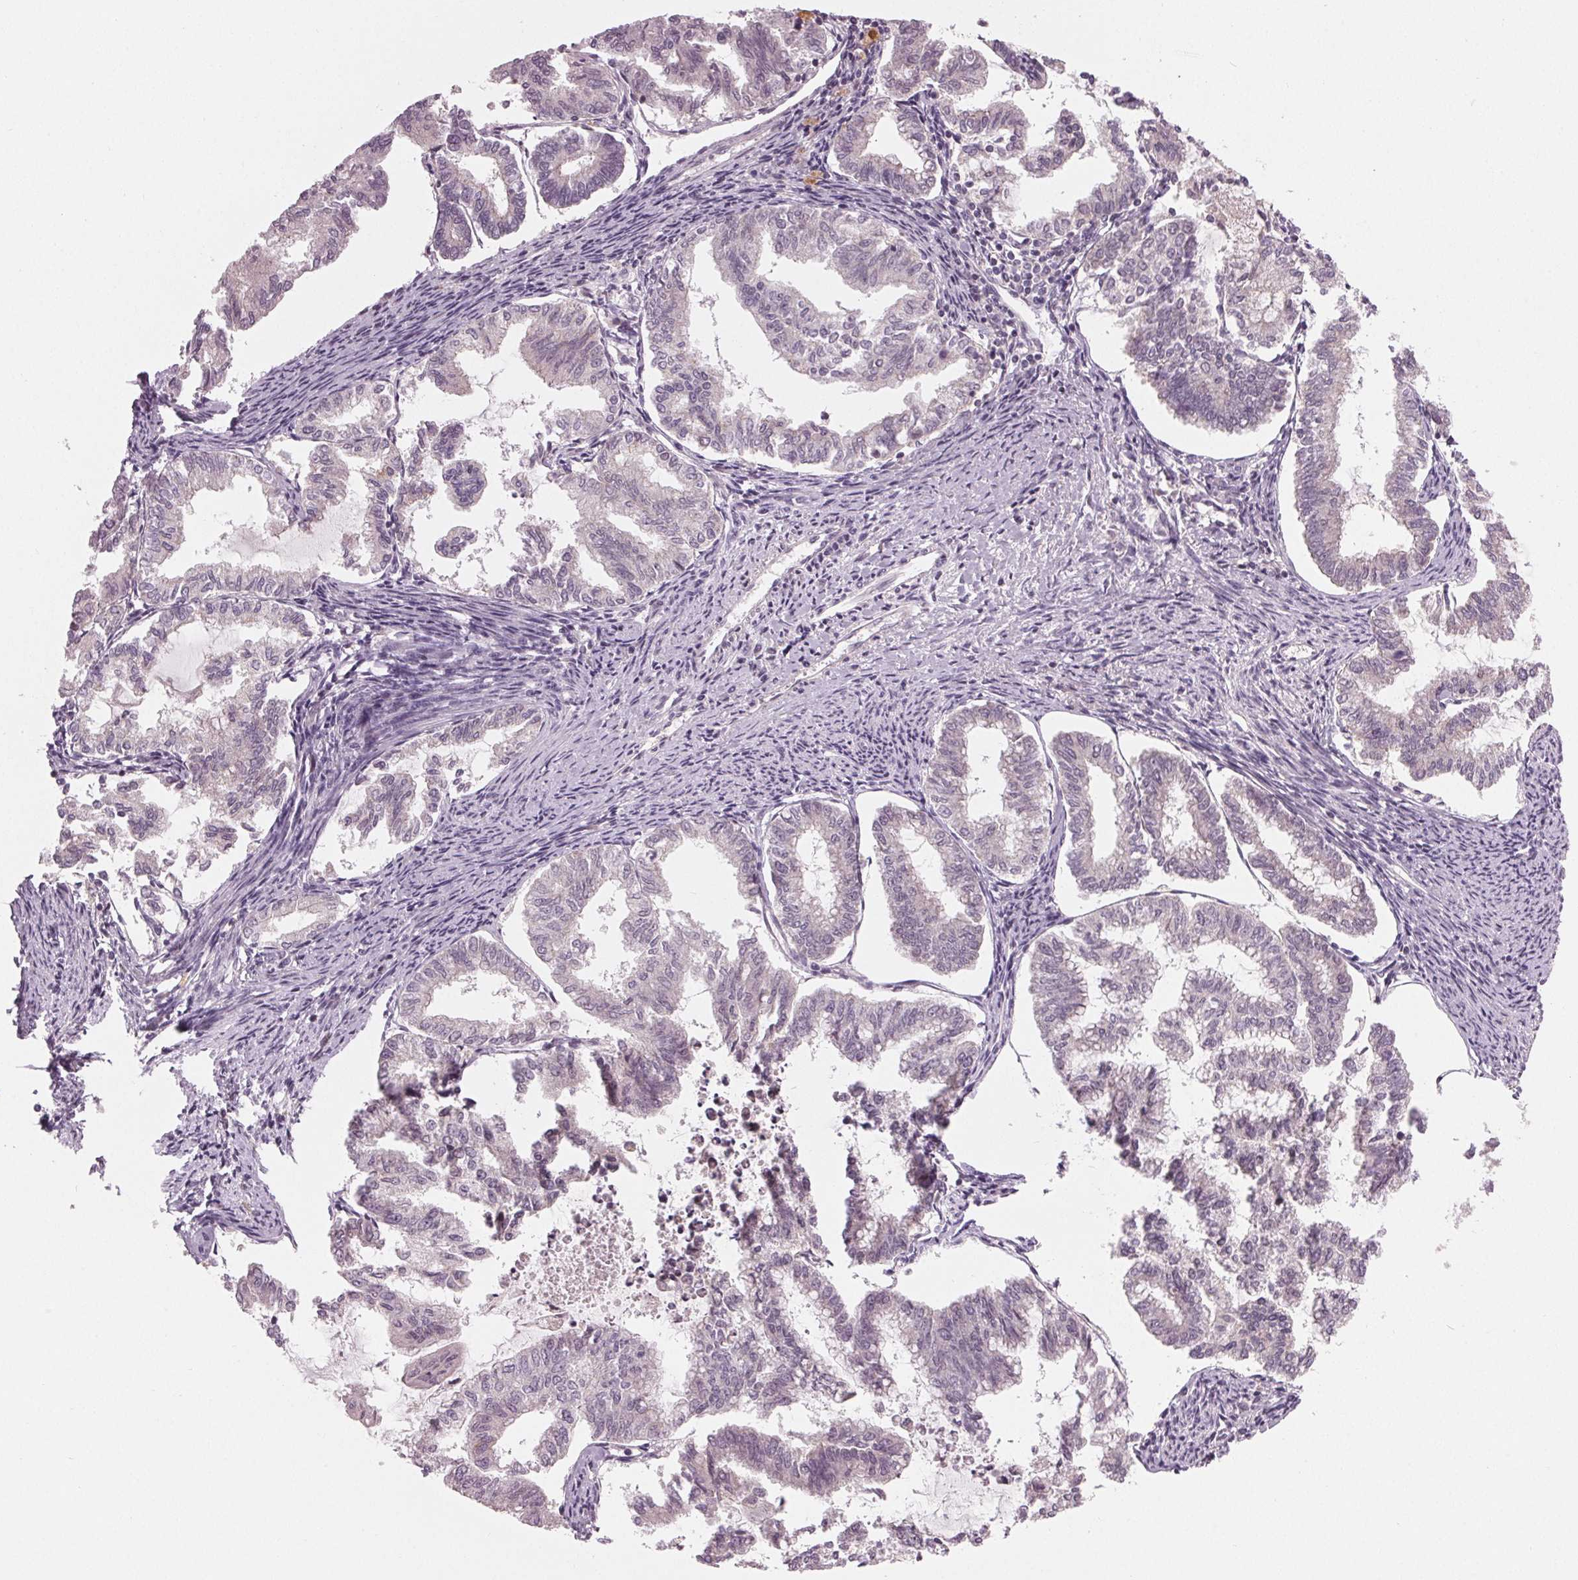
{"staining": {"intensity": "negative", "quantity": "none", "location": "none"}, "tissue": "endometrial cancer", "cell_type": "Tumor cells", "image_type": "cancer", "snomed": [{"axis": "morphology", "description": "Adenocarcinoma, NOS"}, {"axis": "topography", "description": "Endometrium"}], "caption": "The histopathology image demonstrates no staining of tumor cells in endometrial adenocarcinoma.", "gene": "ZNF605", "patient": {"sex": "female", "age": 79}}